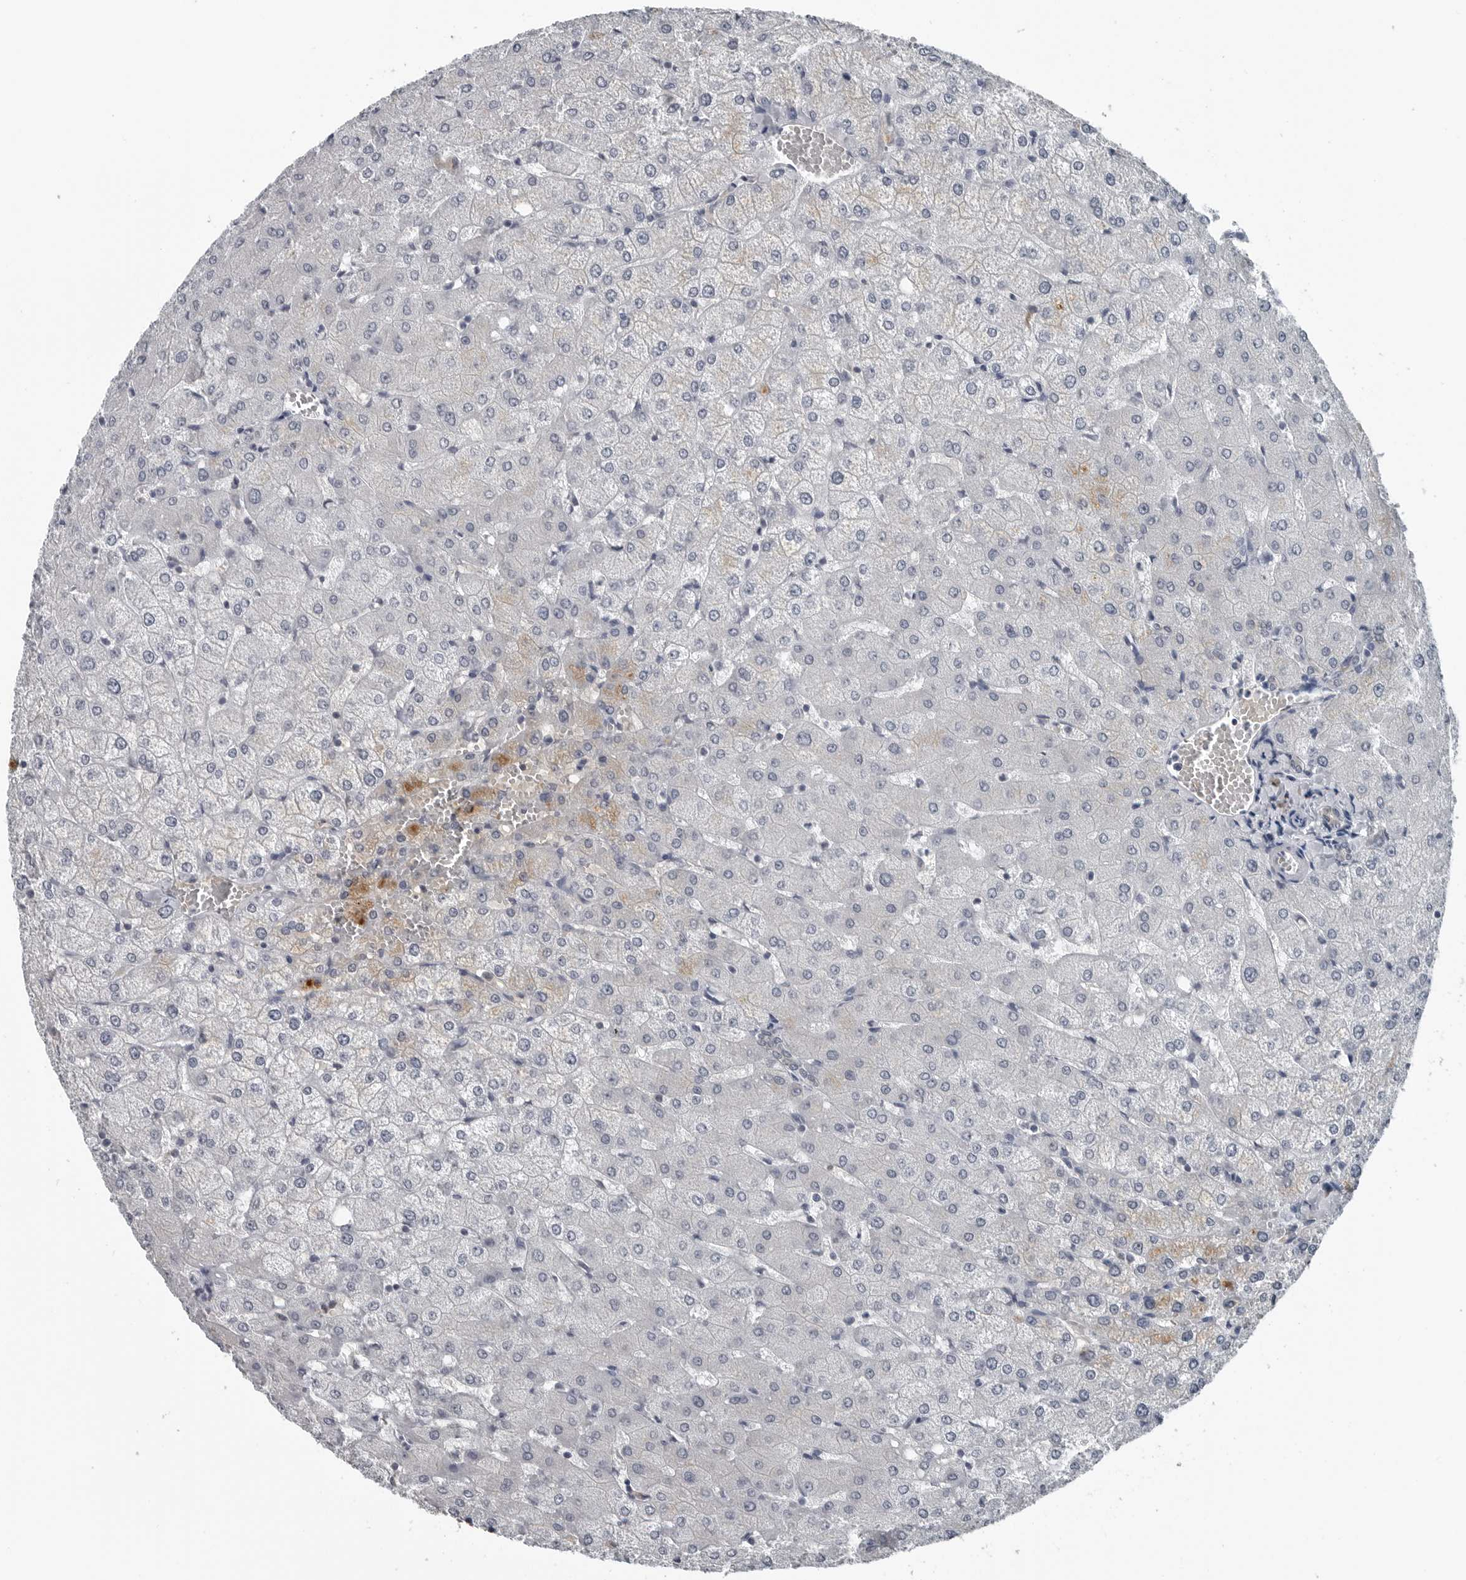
{"staining": {"intensity": "negative", "quantity": "none", "location": "none"}, "tissue": "liver", "cell_type": "Cholangiocytes", "image_type": "normal", "snomed": [{"axis": "morphology", "description": "Normal tissue, NOS"}, {"axis": "topography", "description": "Liver"}], "caption": "Cholangiocytes show no significant protein expression in normal liver. (DAB (3,3'-diaminobenzidine) immunohistochemistry (IHC), high magnification).", "gene": "SPINK1", "patient": {"sex": "female", "age": 54}}